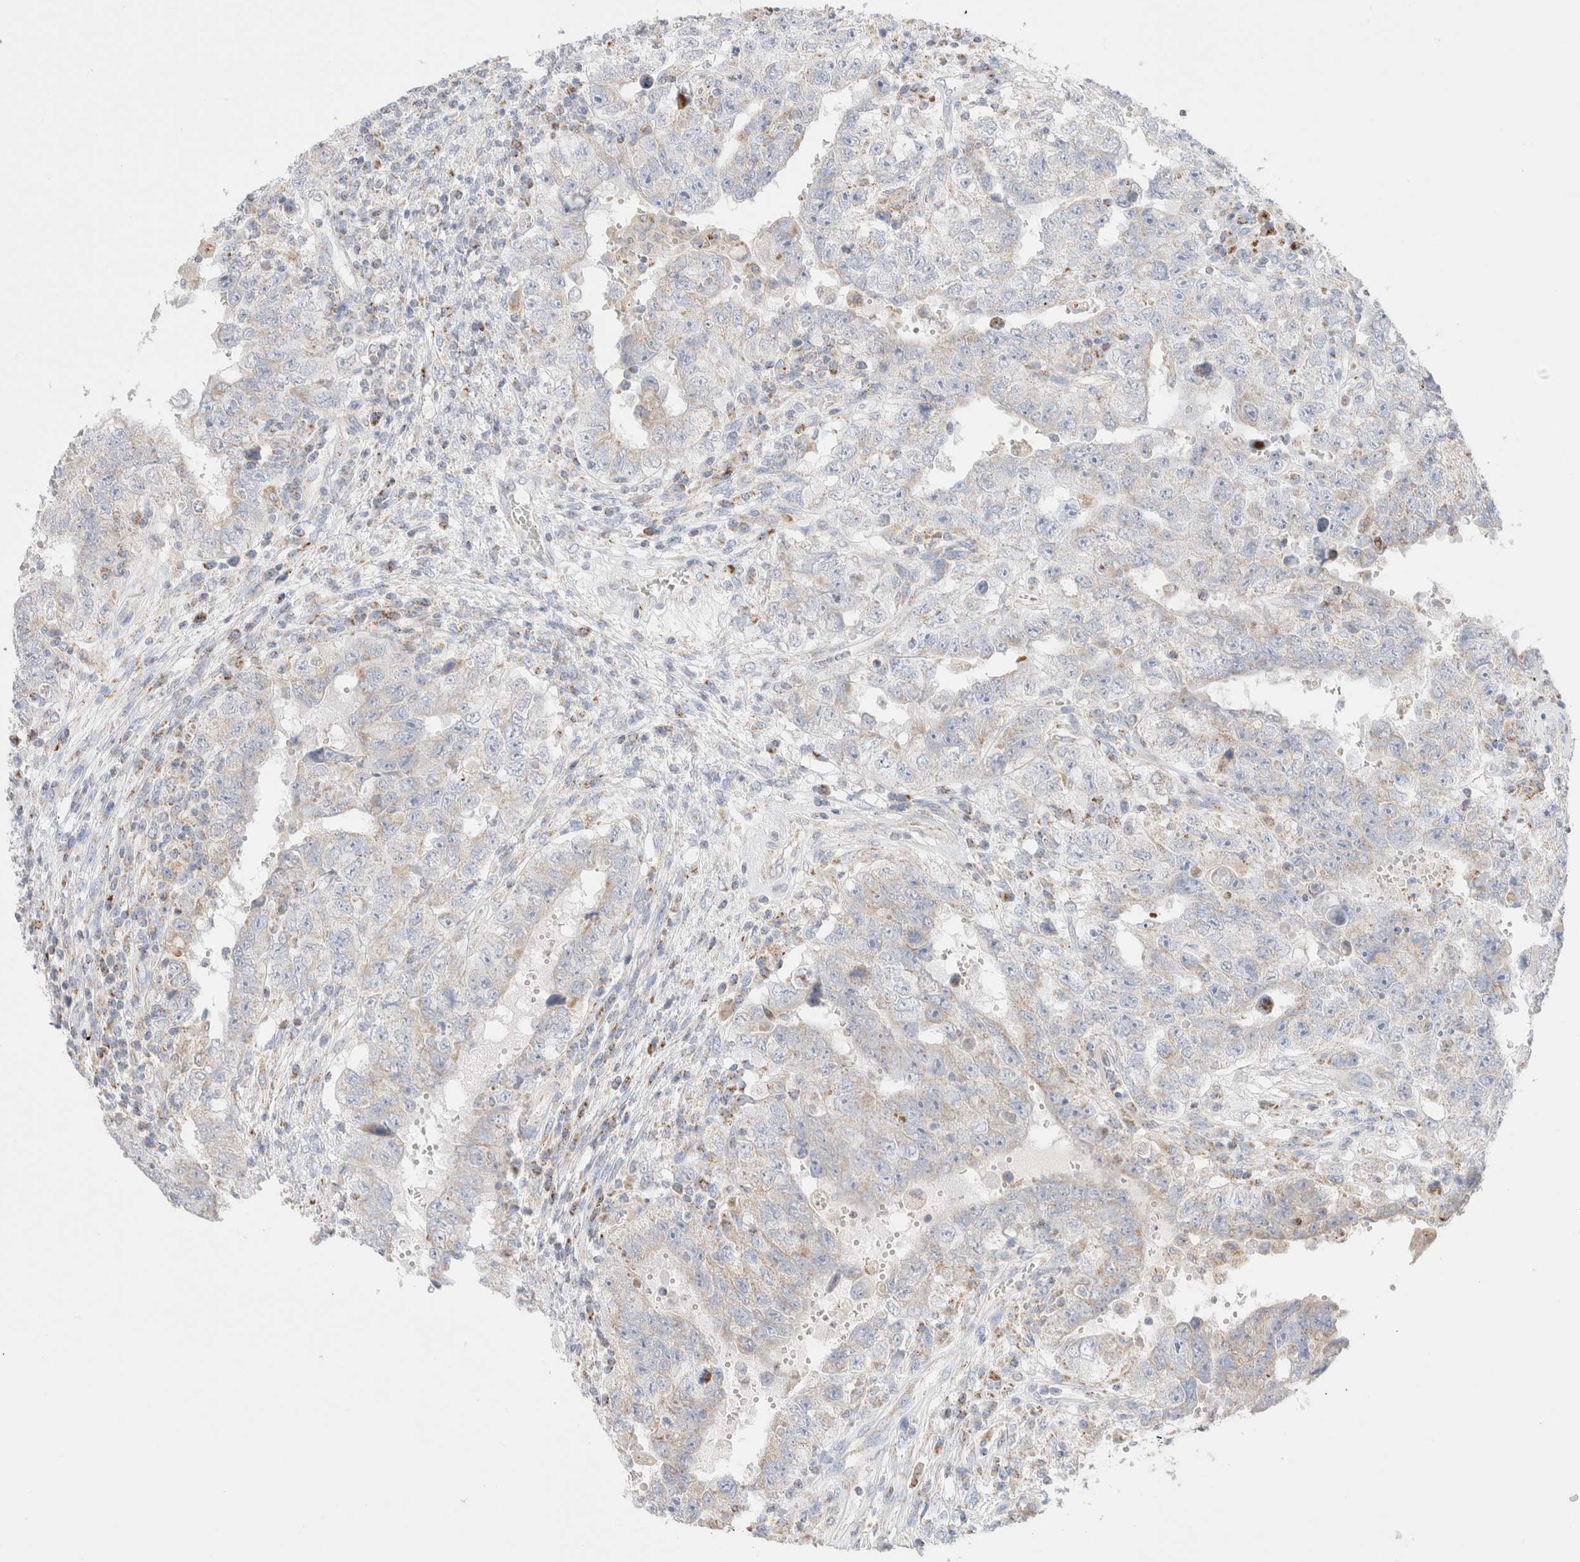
{"staining": {"intensity": "weak", "quantity": "<25%", "location": "cytoplasmic/membranous"}, "tissue": "testis cancer", "cell_type": "Tumor cells", "image_type": "cancer", "snomed": [{"axis": "morphology", "description": "Carcinoma, Embryonal, NOS"}, {"axis": "topography", "description": "Testis"}], "caption": "Tumor cells show no significant protein staining in testis embryonal carcinoma.", "gene": "ATP6V1C1", "patient": {"sex": "male", "age": 26}}